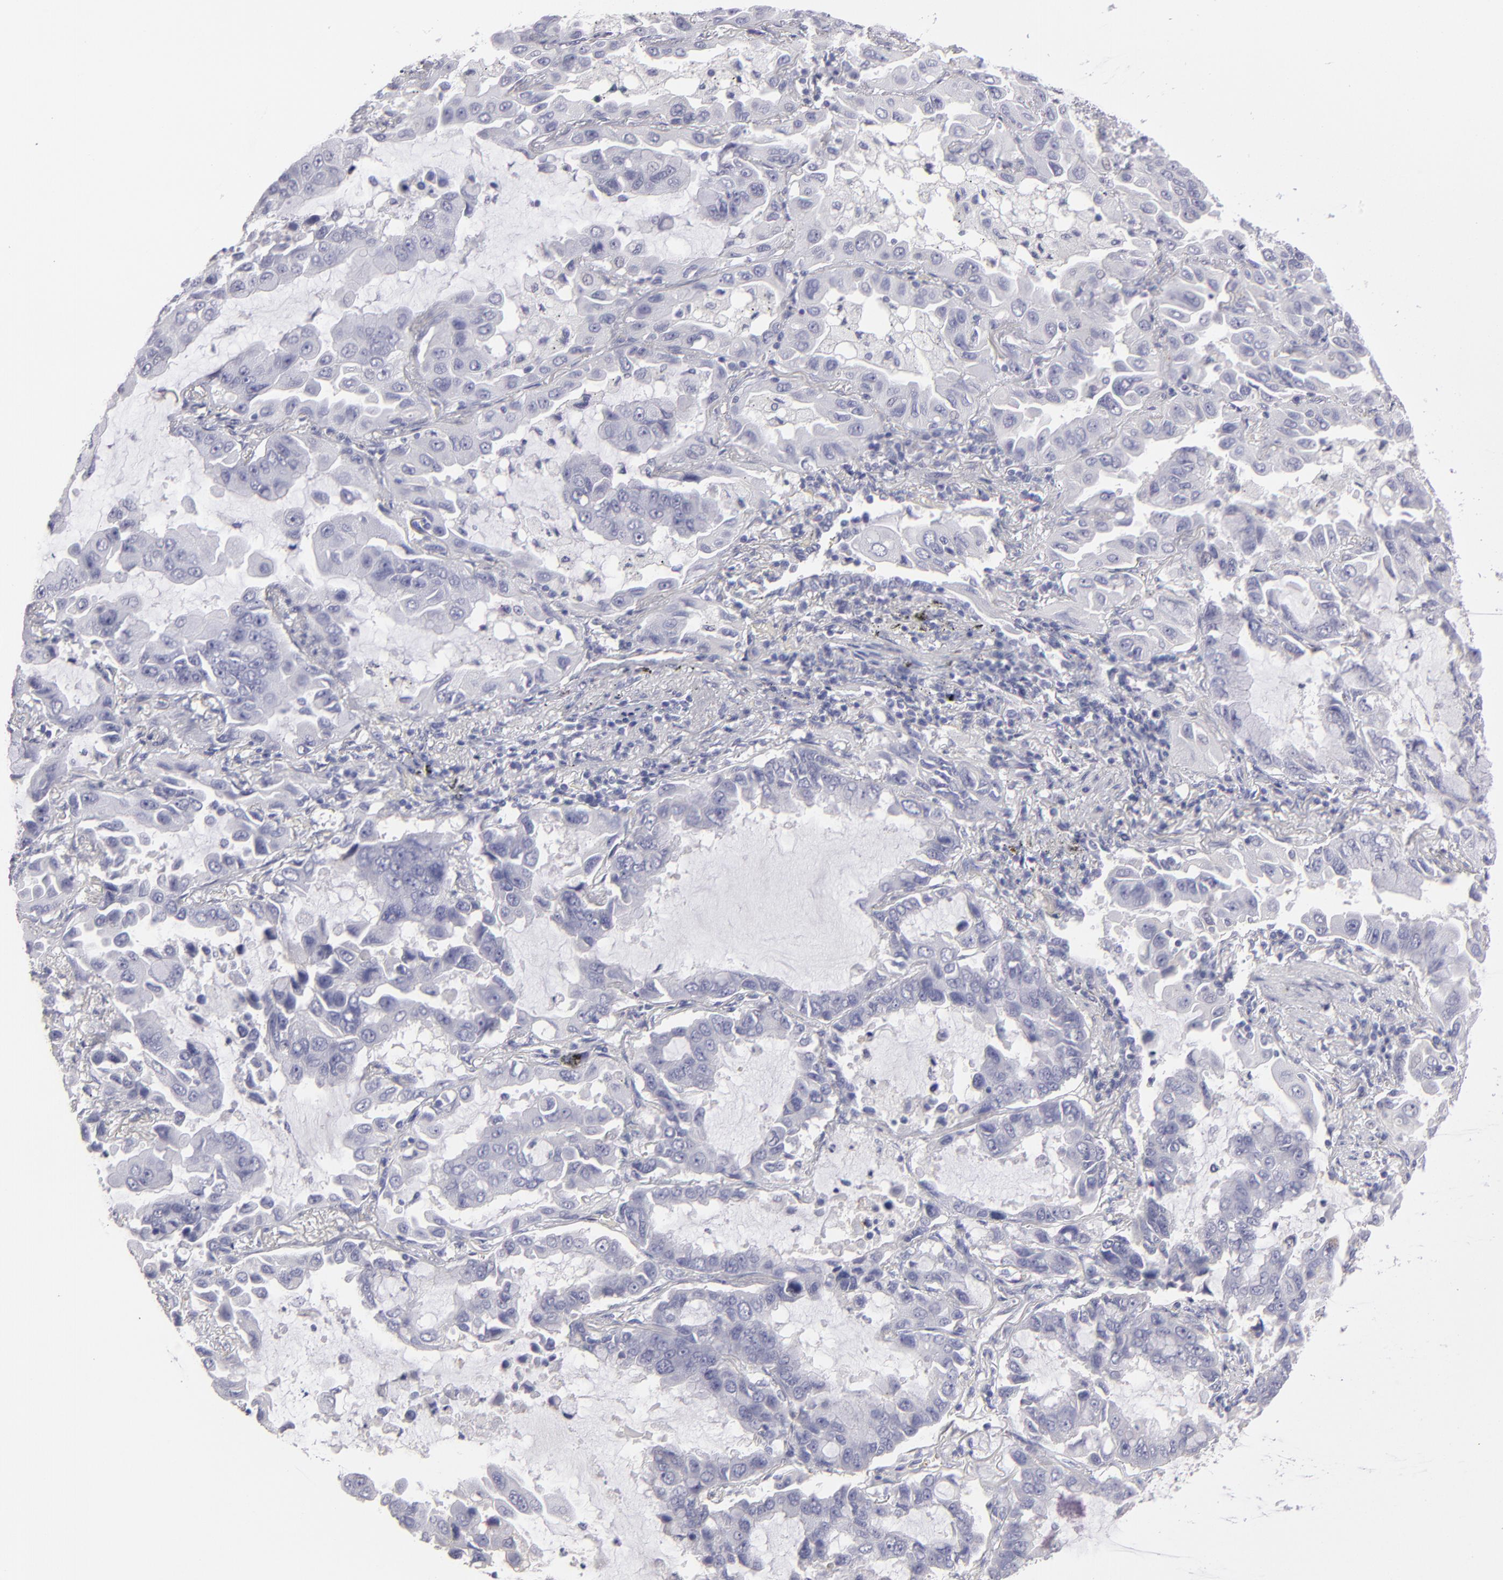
{"staining": {"intensity": "negative", "quantity": "none", "location": "none"}, "tissue": "lung cancer", "cell_type": "Tumor cells", "image_type": "cancer", "snomed": [{"axis": "morphology", "description": "Adenocarcinoma, NOS"}, {"axis": "topography", "description": "Lung"}], "caption": "Human lung adenocarcinoma stained for a protein using immunohistochemistry shows no staining in tumor cells.", "gene": "ABCC4", "patient": {"sex": "male", "age": 64}}